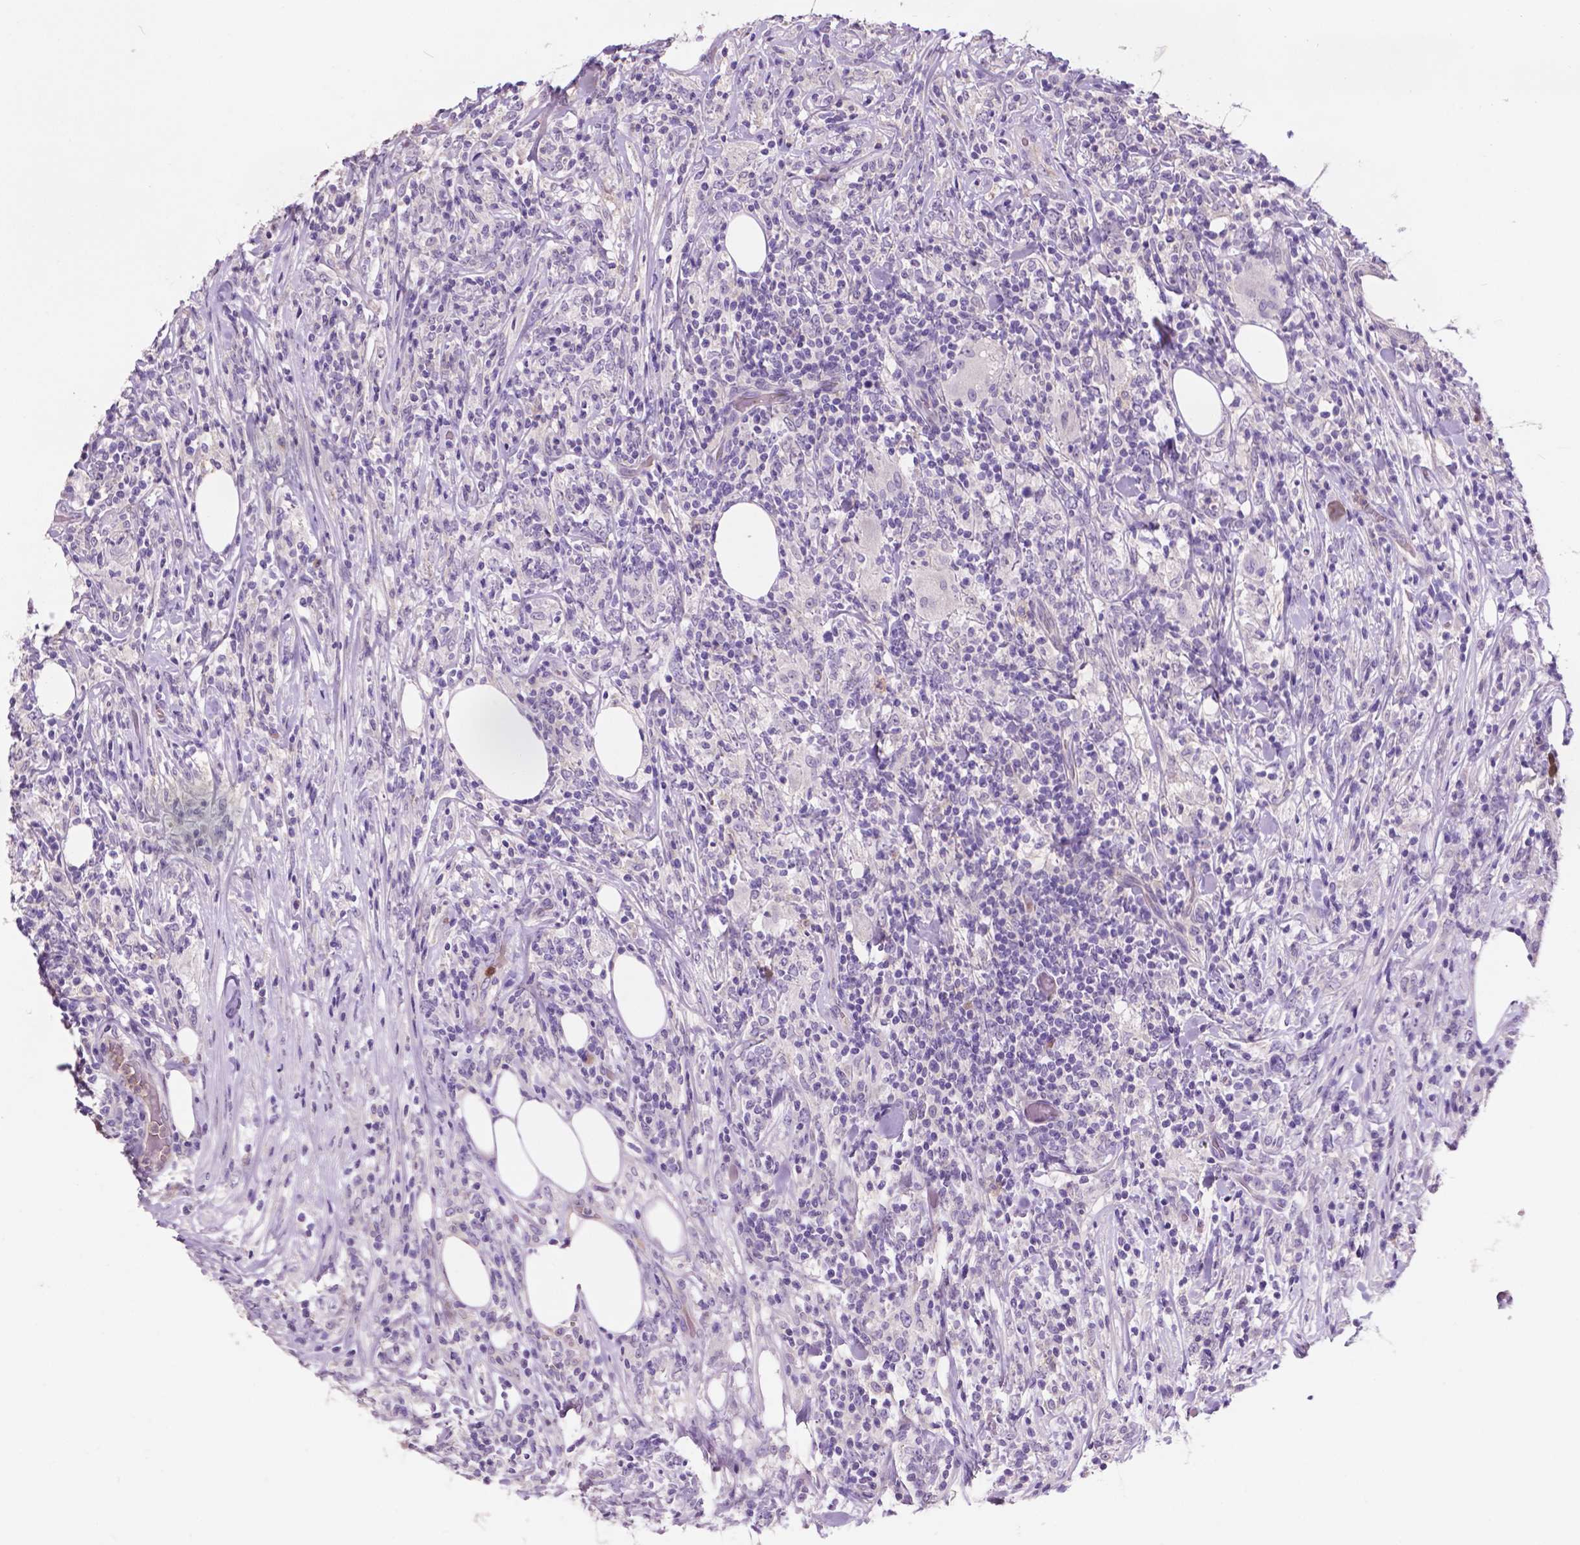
{"staining": {"intensity": "negative", "quantity": "none", "location": "none"}, "tissue": "lymphoma", "cell_type": "Tumor cells", "image_type": "cancer", "snomed": [{"axis": "morphology", "description": "Malignant lymphoma, non-Hodgkin's type, High grade"}, {"axis": "topography", "description": "Lymph node"}], "caption": "Protein analysis of malignant lymphoma, non-Hodgkin's type (high-grade) exhibits no significant staining in tumor cells.", "gene": "PLSCR1", "patient": {"sex": "female", "age": 84}}